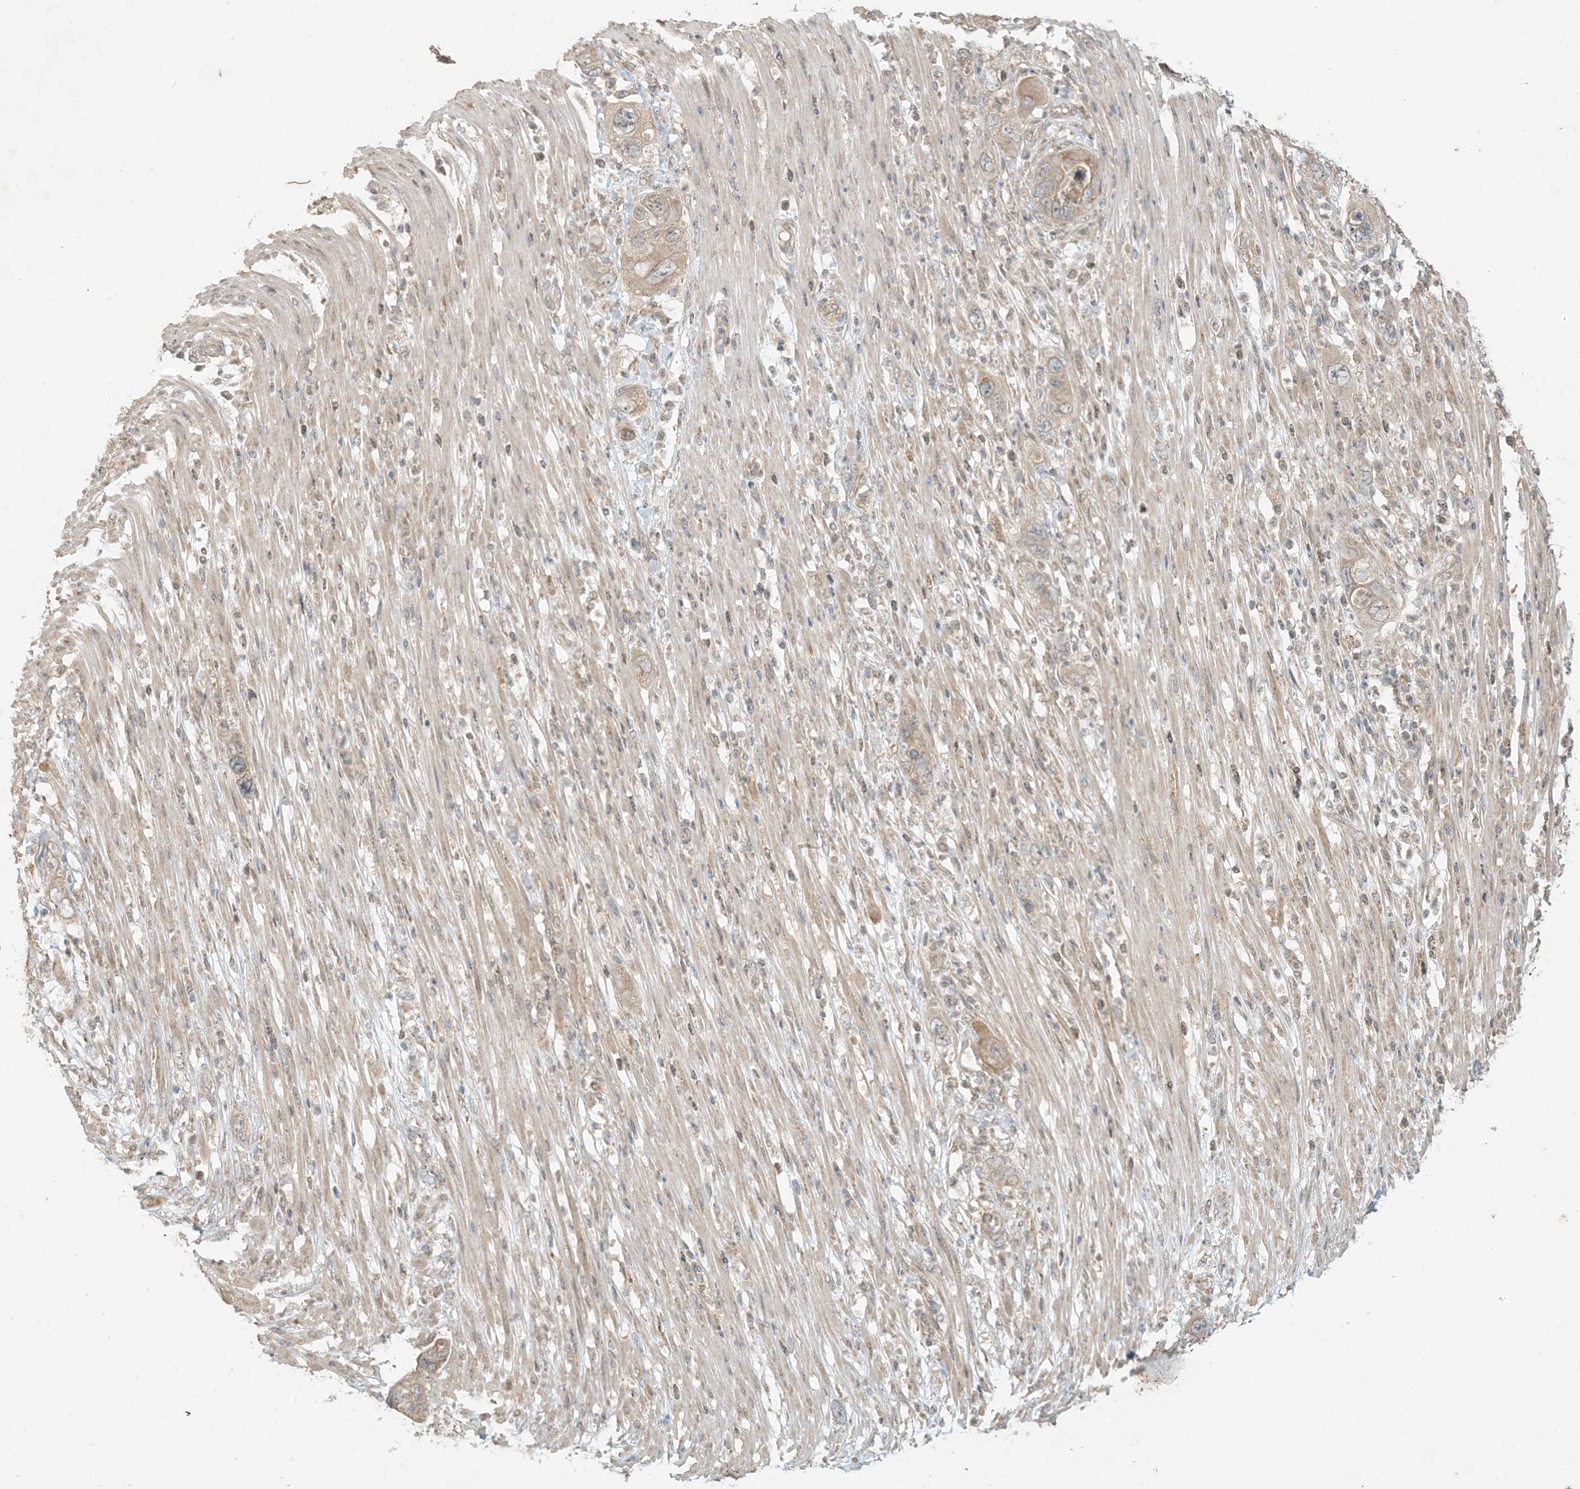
{"staining": {"intensity": "weak", "quantity": ">75%", "location": "cytoplasmic/membranous"}, "tissue": "pancreatic cancer", "cell_type": "Tumor cells", "image_type": "cancer", "snomed": [{"axis": "morphology", "description": "Adenocarcinoma, NOS"}, {"axis": "topography", "description": "Pancreas"}], "caption": "Protein staining by immunohistochemistry shows weak cytoplasmic/membranous expression in approximately >75% of tumor cells in pancreatic cancer.", "gene": "MCOLN1", "patient": {"sex": "female", "age": 71}}